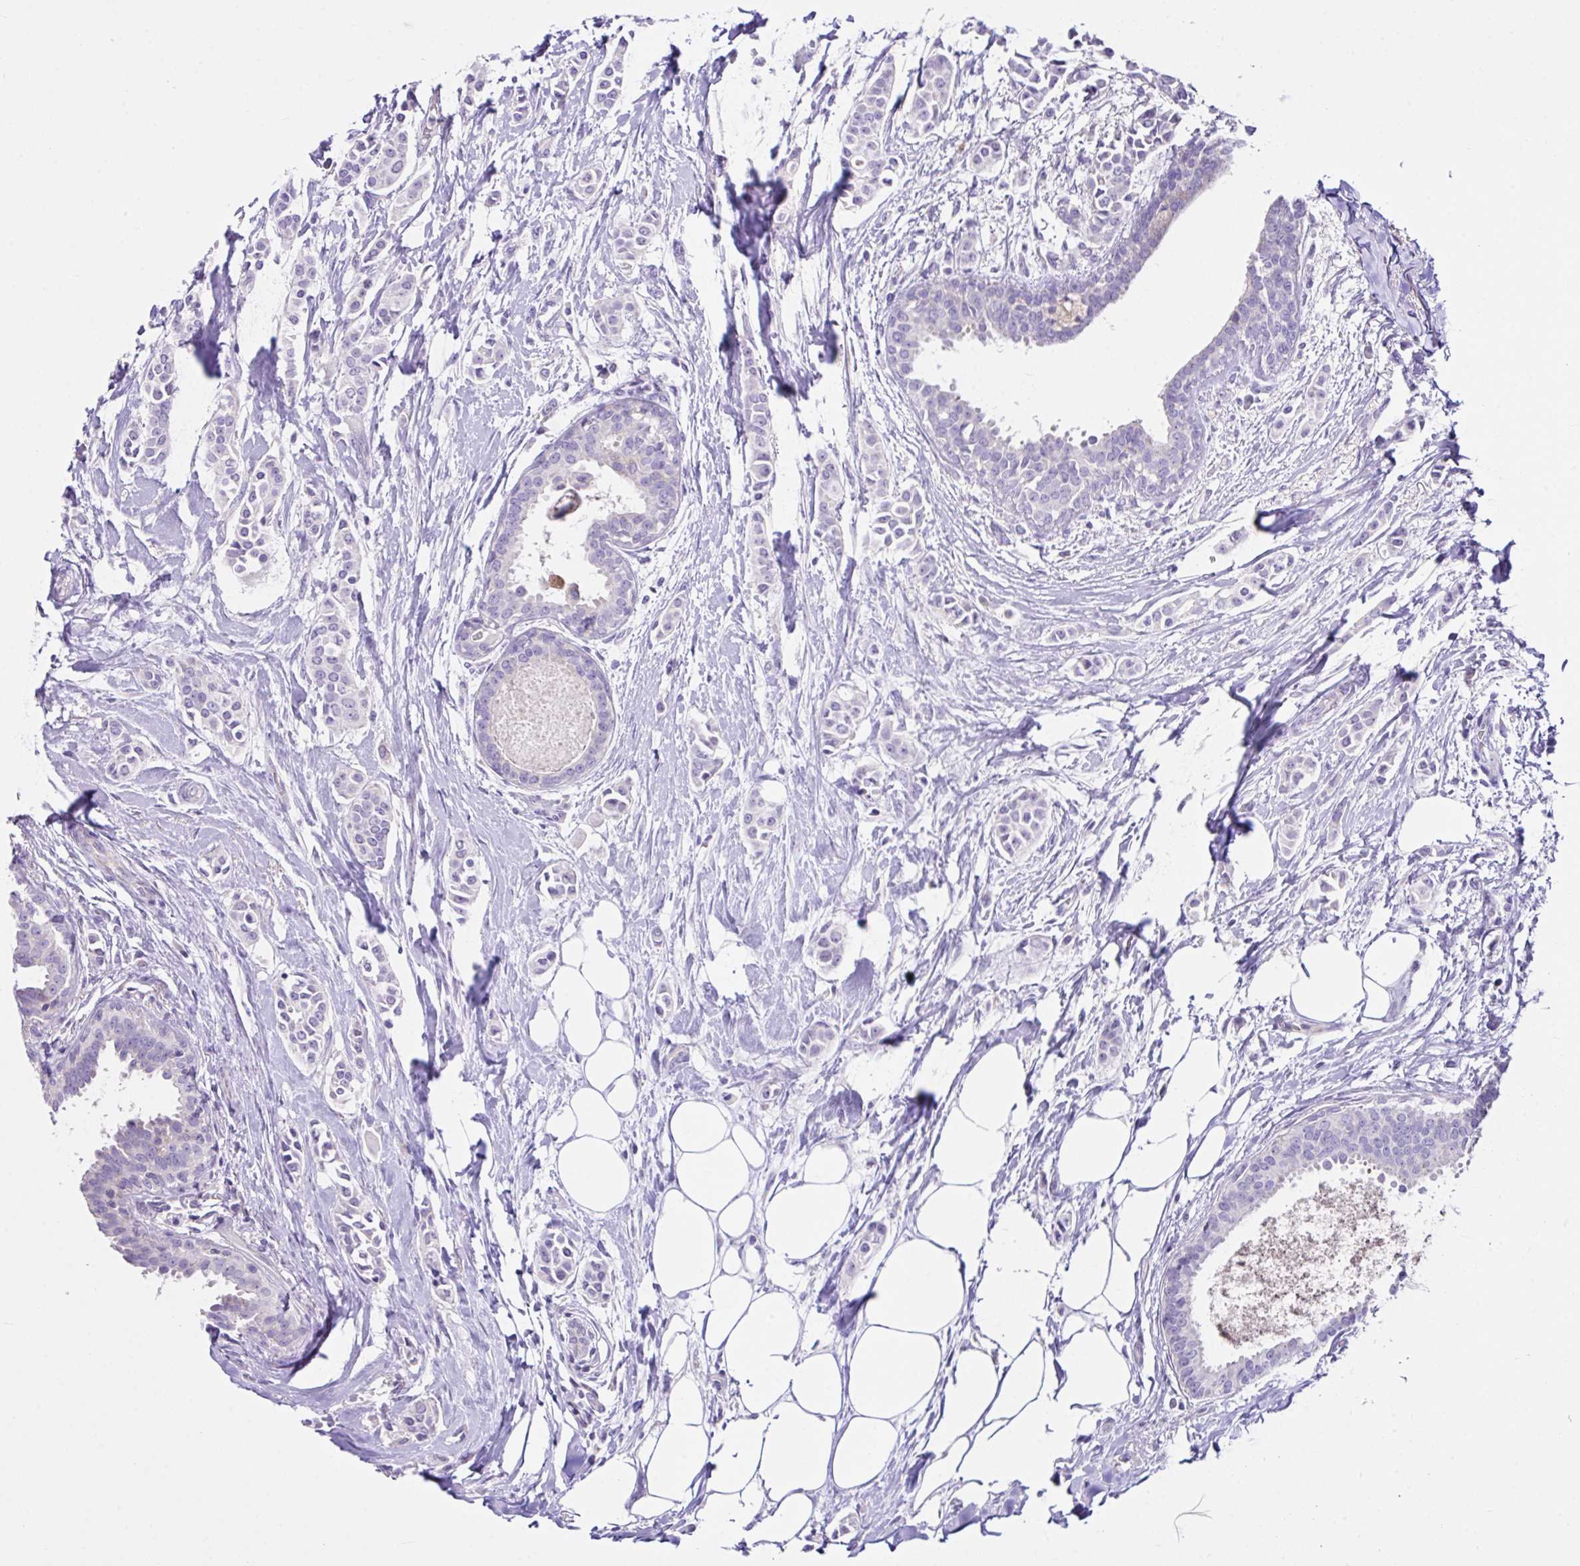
{"staining": {"intensity": "negative", "quantity": "none", "location": "none"}, "tissue": "breast cancer", "cell_type": "Tumor cells", "image_type": "cancer", "snomed": [{"axis": "morphology", "description": "Duct carcinoma"}, {"axis": "topography", "description": "Breast"}], "caption": "Protein analysis of breast intraductal carcinoma displays no significant expression in tumor cells.", "gene": "D2HGDH", "patient": {"sex": "female", "age": 64}}